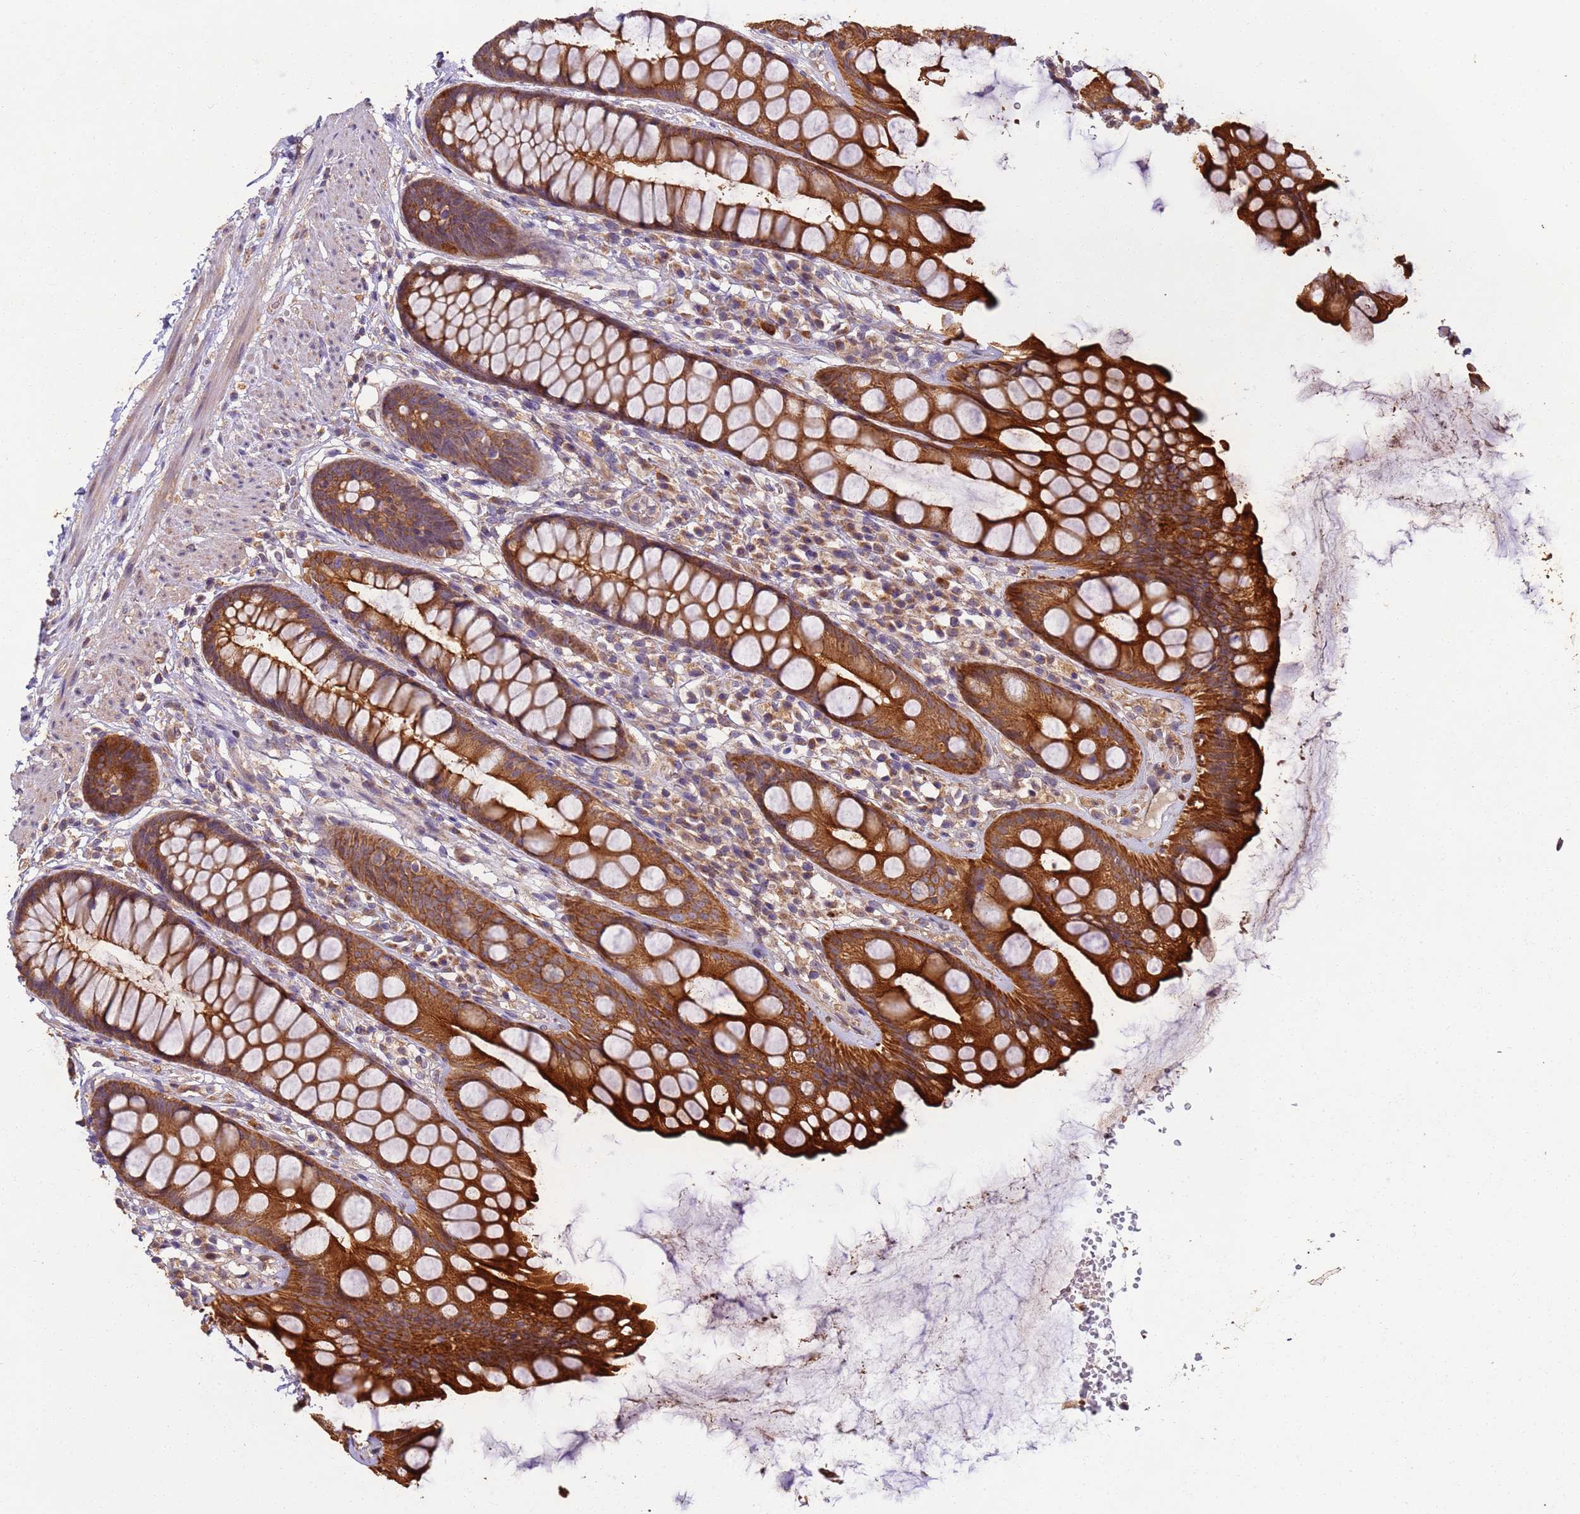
{"staining": {"intensity": "strong", "quantity": ">75%", "location": "cytoplasmic/membranous"}, "tissue": "rectum", "cell_type": "Glandular cells", "image_type": "normal", "snomed": [{"axis": "morphology", "description": "Normal tissue, NOS"}, {"axis": "topography", "description": "Rectum"}], "caption": "An immunohistochemistry (IHC) micrograph of benign tissue is shown. Protein staining in brown labels strong cytoplasmic/membranous positivity in rectum within glandular cells. The protein is shown in brown color, while the nuclei are stained blue.", "gene": "TIGAR", "patient": {"sex": "male", "age": 74}}